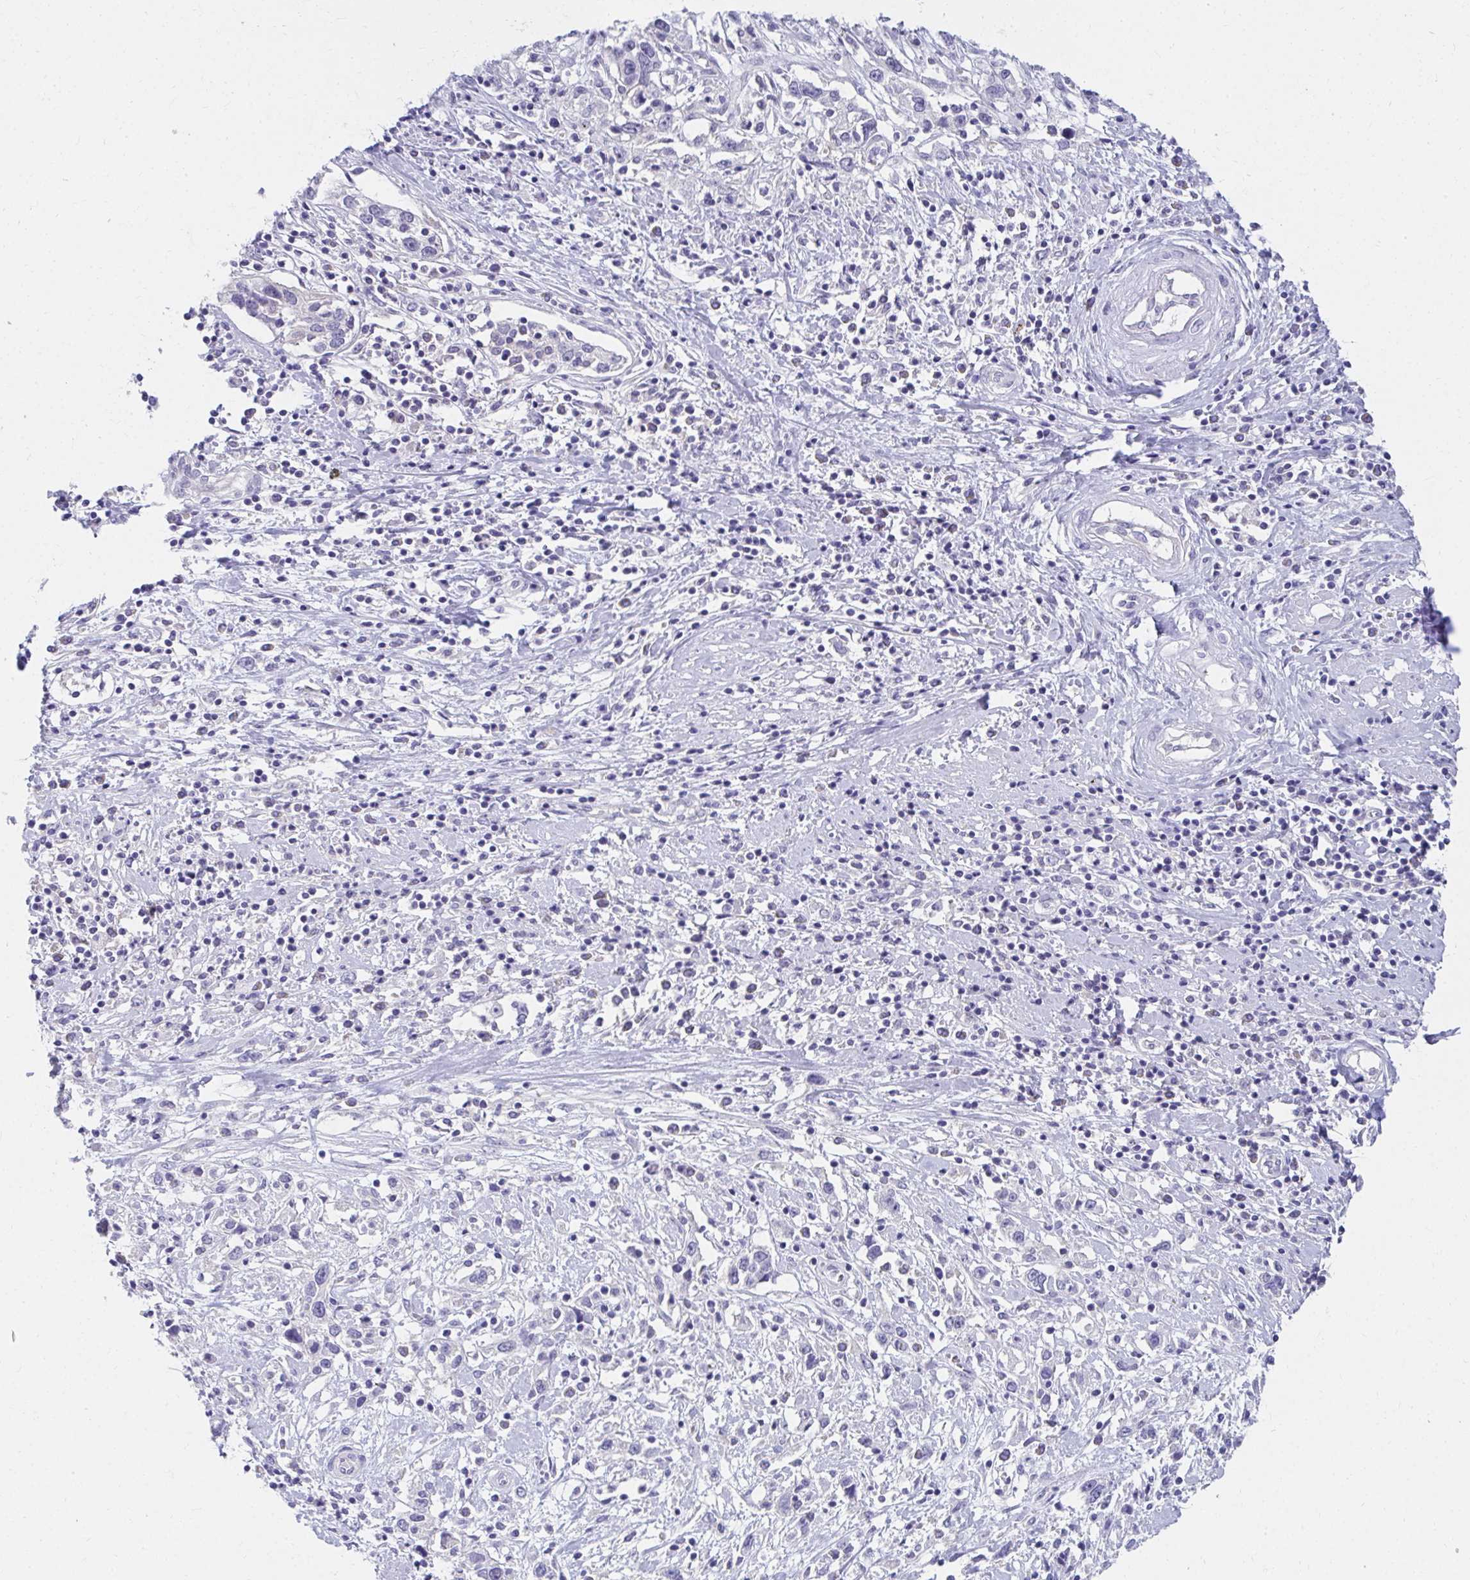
{"staining": {"intensity": "negative", "quantity": "none", "location": "none"}, "tissue": "cervical cancer", "cell_type": "Tumor cells", "image_type": "cancer", "snomed": [{"axis": "morphology", "description": "Adenocarcinoma, NOS"}, {"axis": "topography", "description": "Cervix"}], "caption": "Tumor cells show no significant positivity in adenocarcinoma (cervical).", "gene": "C19orf81", "patient": {"sex": "female", "age": 40}}